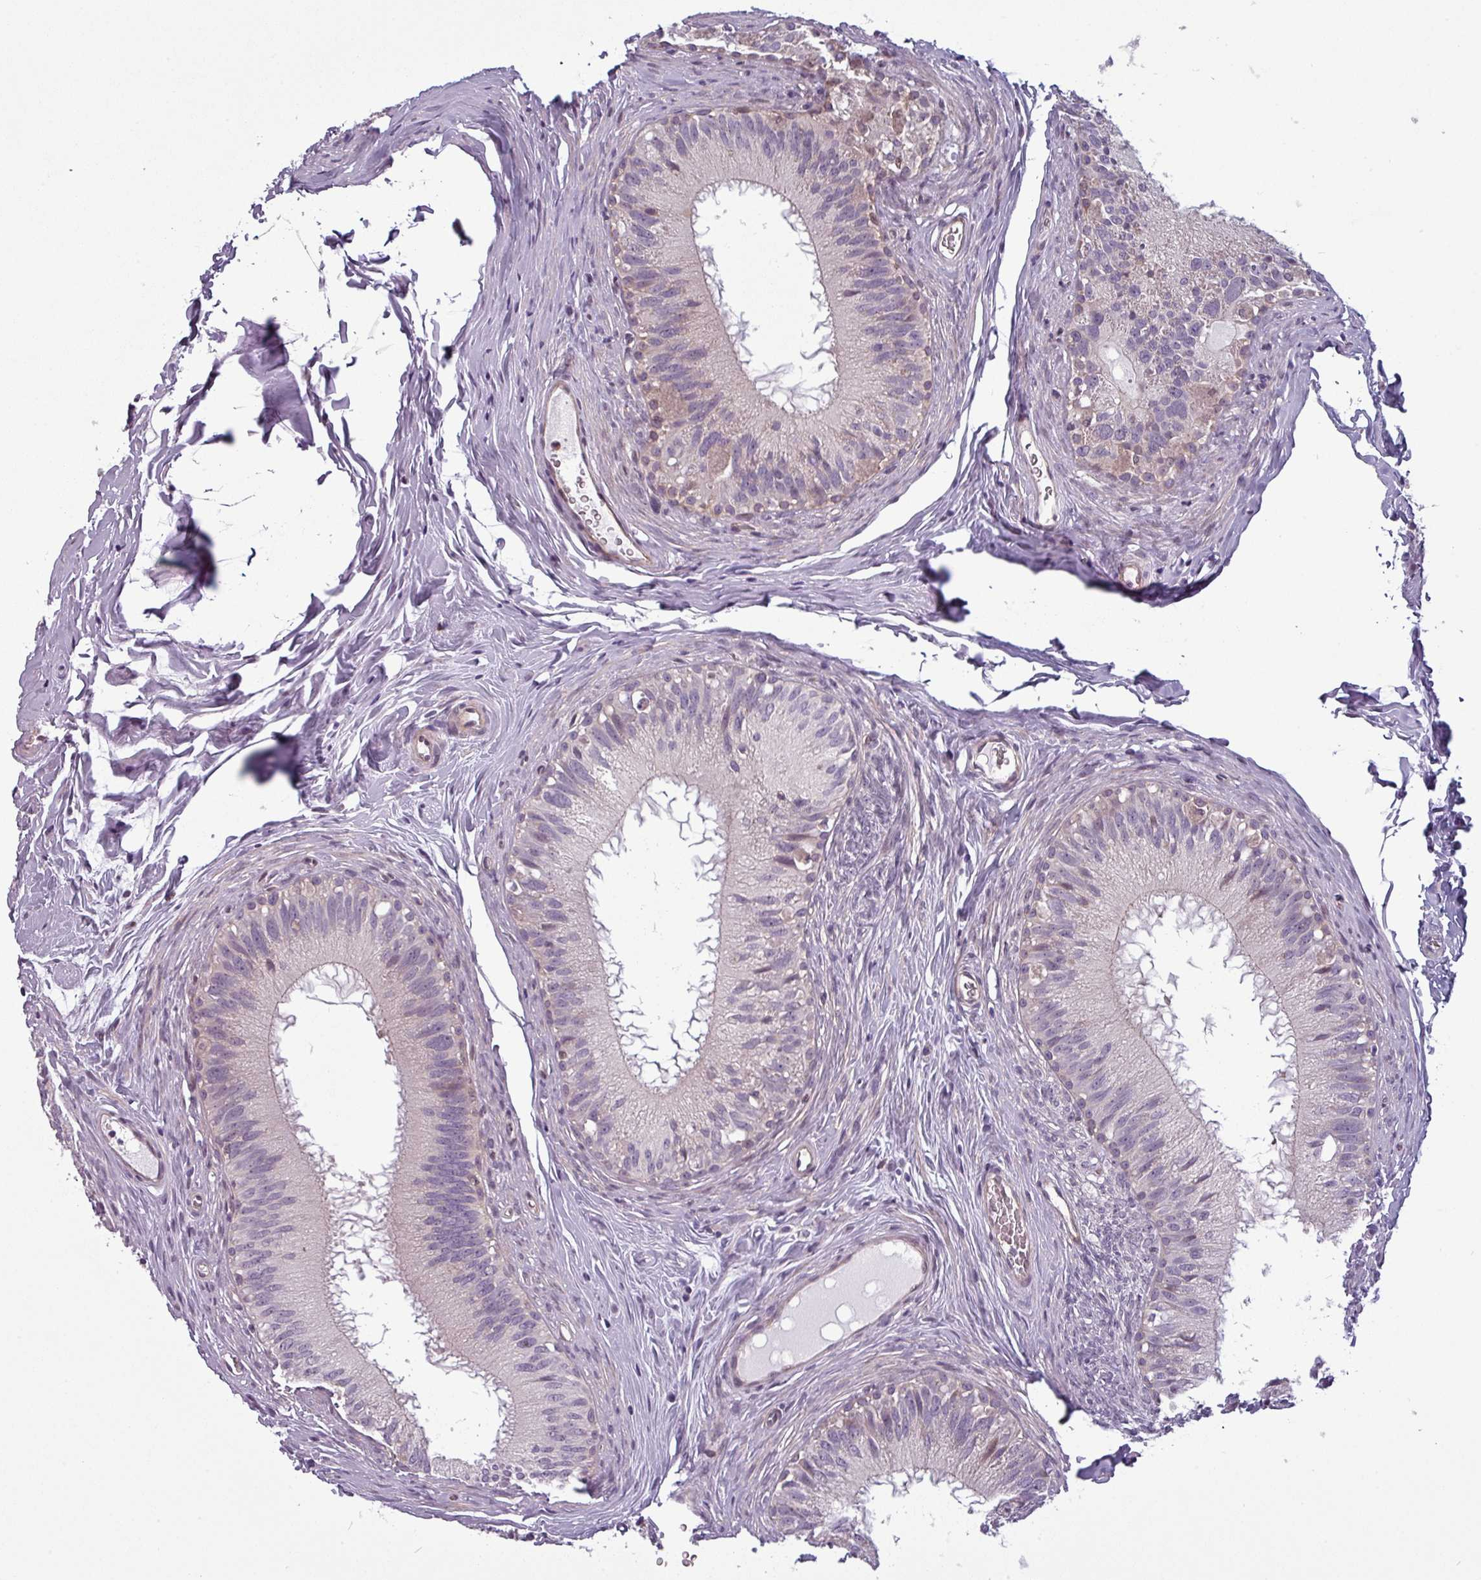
{"staining": {"intensity": "moderate", "quantity": "<25%", "location": "cytoplasmic/membranous"}, "tissue": "epididymis", "cell_type": "Glandular cells", "image_type": "normal", "snomed": [{"axis": "morphology", "description": "Normal tissue, NOS"}, {"axis": "topography", "description": "Epididymis"}], "caption": "A brown stain shows moderate cytoplasmic/membranous expression of a protein in glandular cells of normal epididymis. The protein is stained brown, and the nuclei are stained in blue (DAB IHC with brightfield microscopy, high magnification).", "gene": "PRAMEF12", "patient": {"sex": "male", "age": 38}}